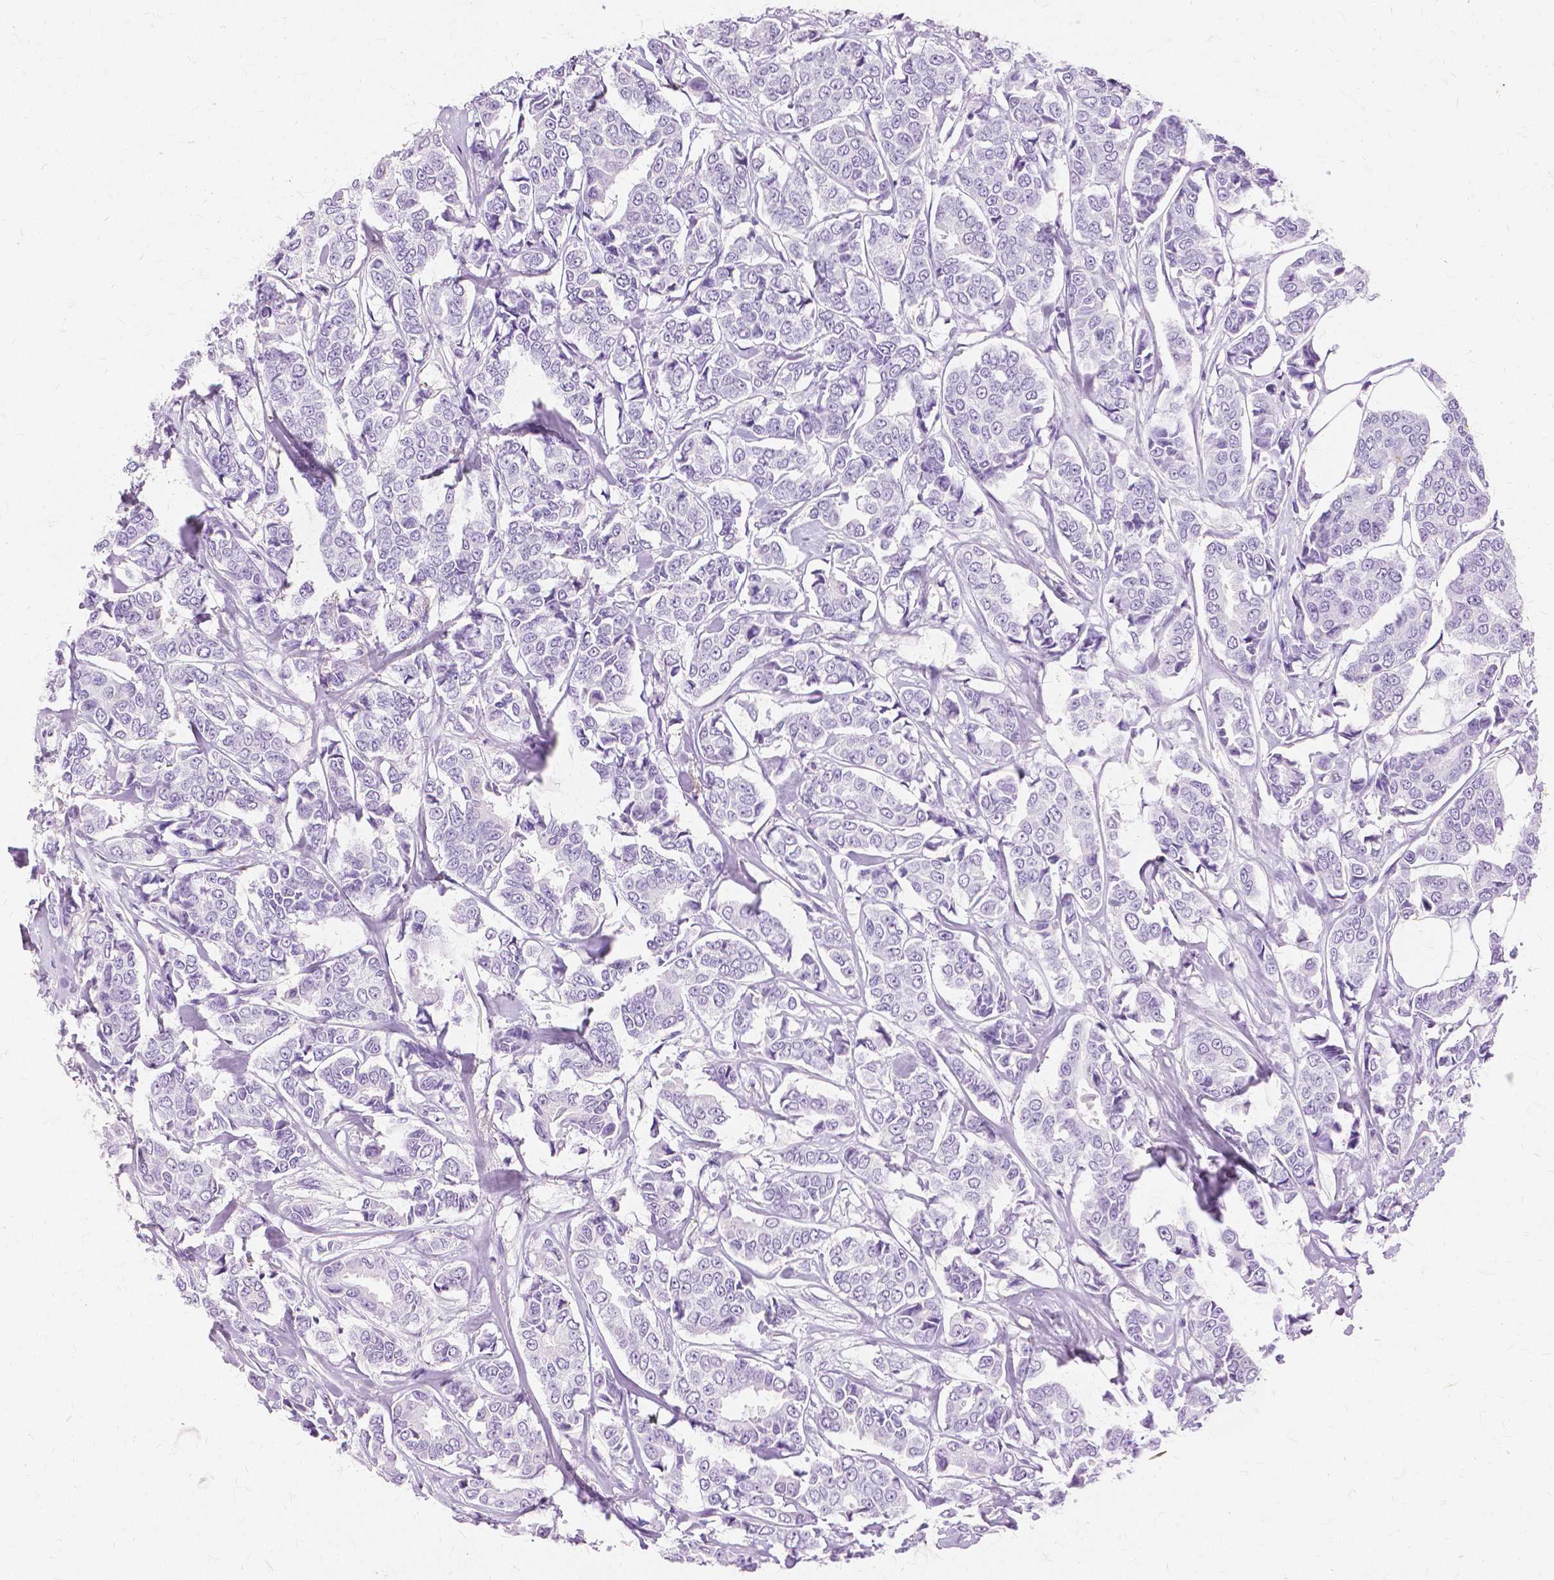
{"staining": {"intensity": "negative", "quantity": "none", "location": "none"}, "tissue": "breast cancer", "cell_type": "Tumor cells", "image_type": "cancer", "snomed": [{"axis": "morphology", "description": "Duct carcinoma"}, {"axis": "topography", "description": "Breast"}], "caption": "Immunohistochemistry of human breast cancer (infiltrating ductal carcinoma) displays no positivity in tumor cells.", "gene": "TGM1", "patient": {"sex": "female", "age": 94}}